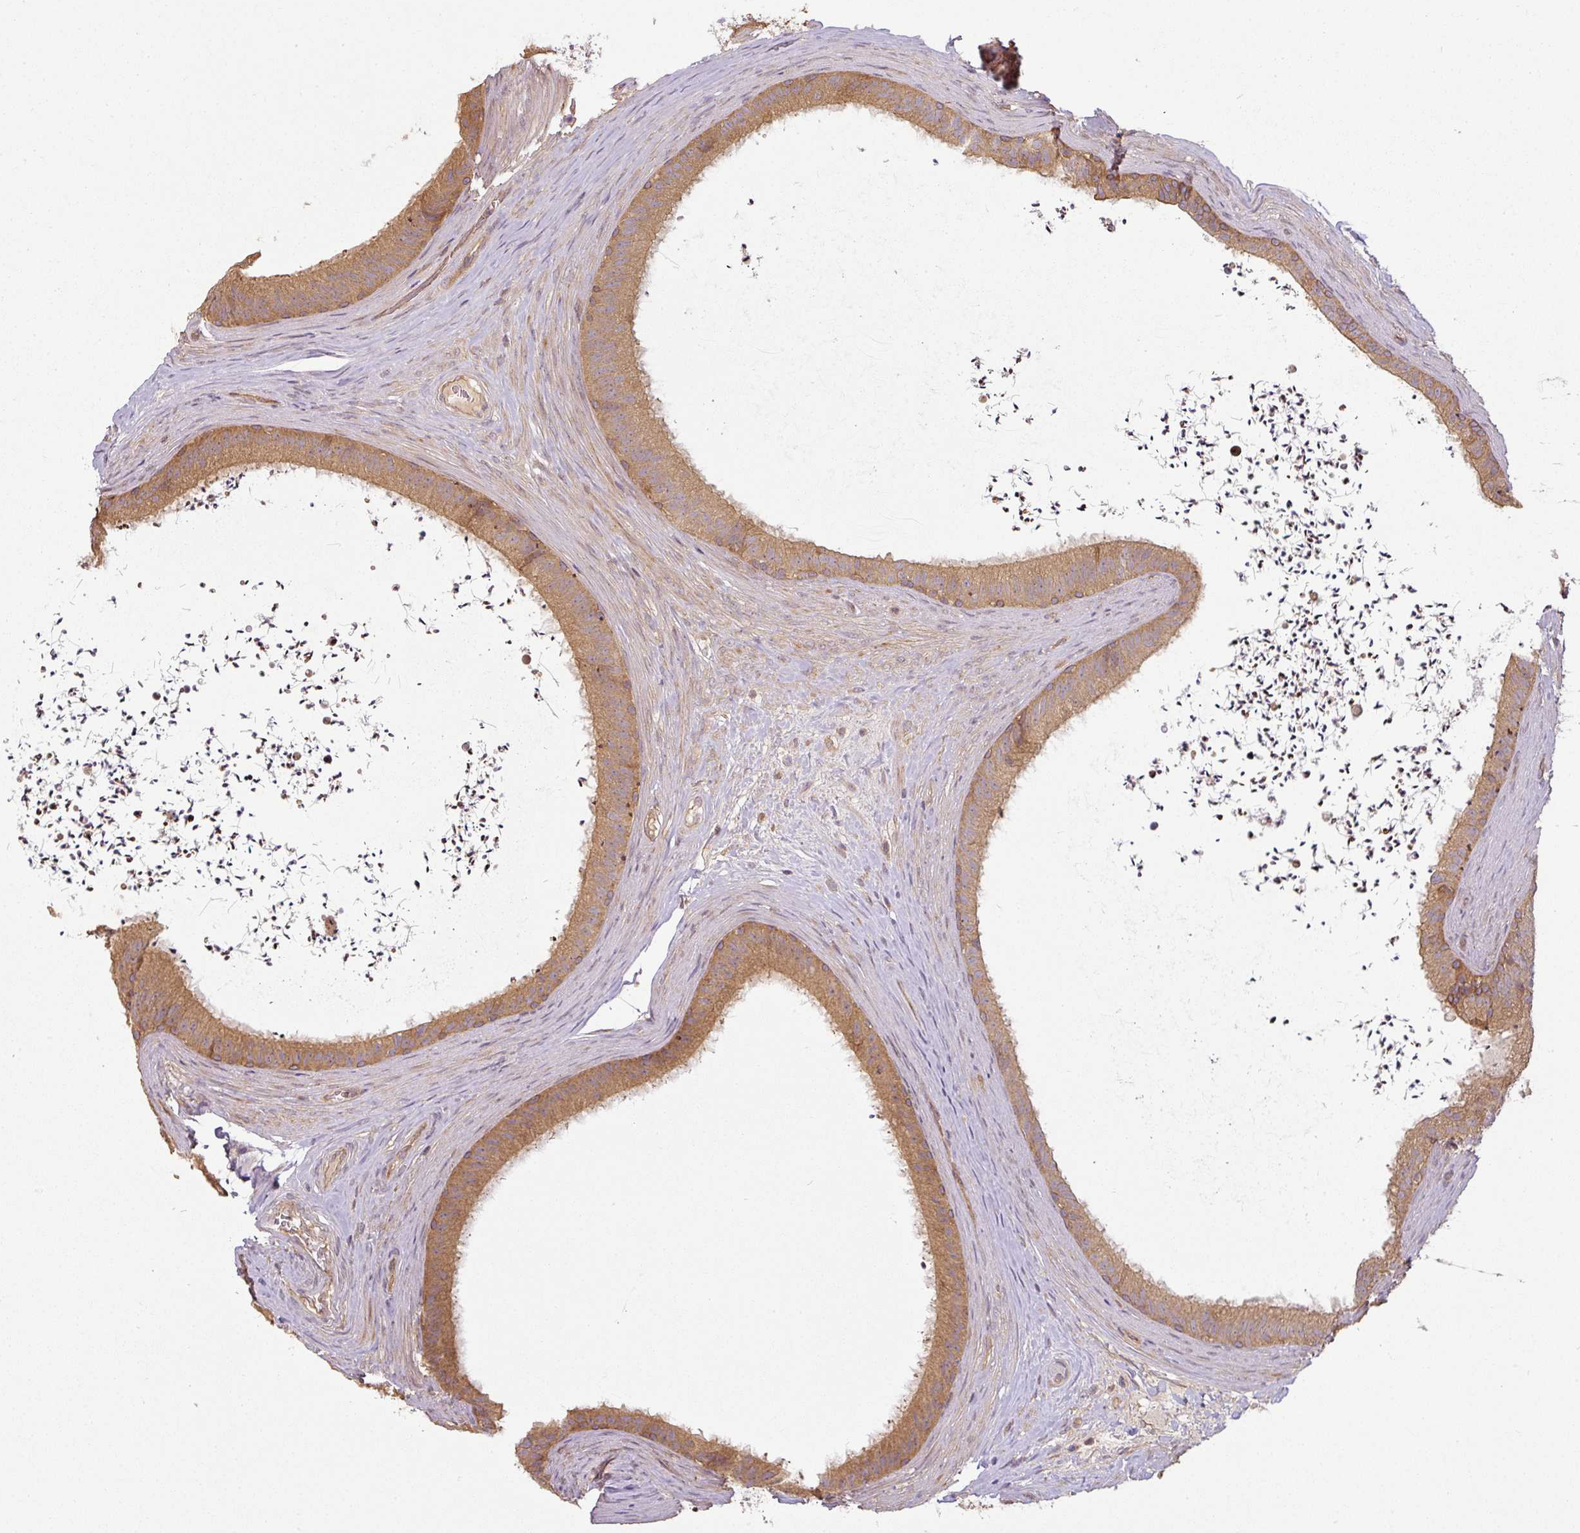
{"staining": {"intensity": "moderate", "quantity": ">75%", "location": "cytoplasmic/membranous"}, "tissue": "epididymis", "cell_type": "Glandular cells", "image_type": "normal", "snomed": [{"axis": "morphology", "description": "Normal tissue, NOS"}, {"axis": "topography", "description": "Testis"}, {"axis": "topography", "description": "Epididymis"}], "caption": "DAB immunohistochemical staining of normal human epididymis demonstrates moderate cytoplasmic/membranous protein staining in about >75% of glandular cells.", "gene": "RNF31", "patient": {"sex": "male", "age": 41}}